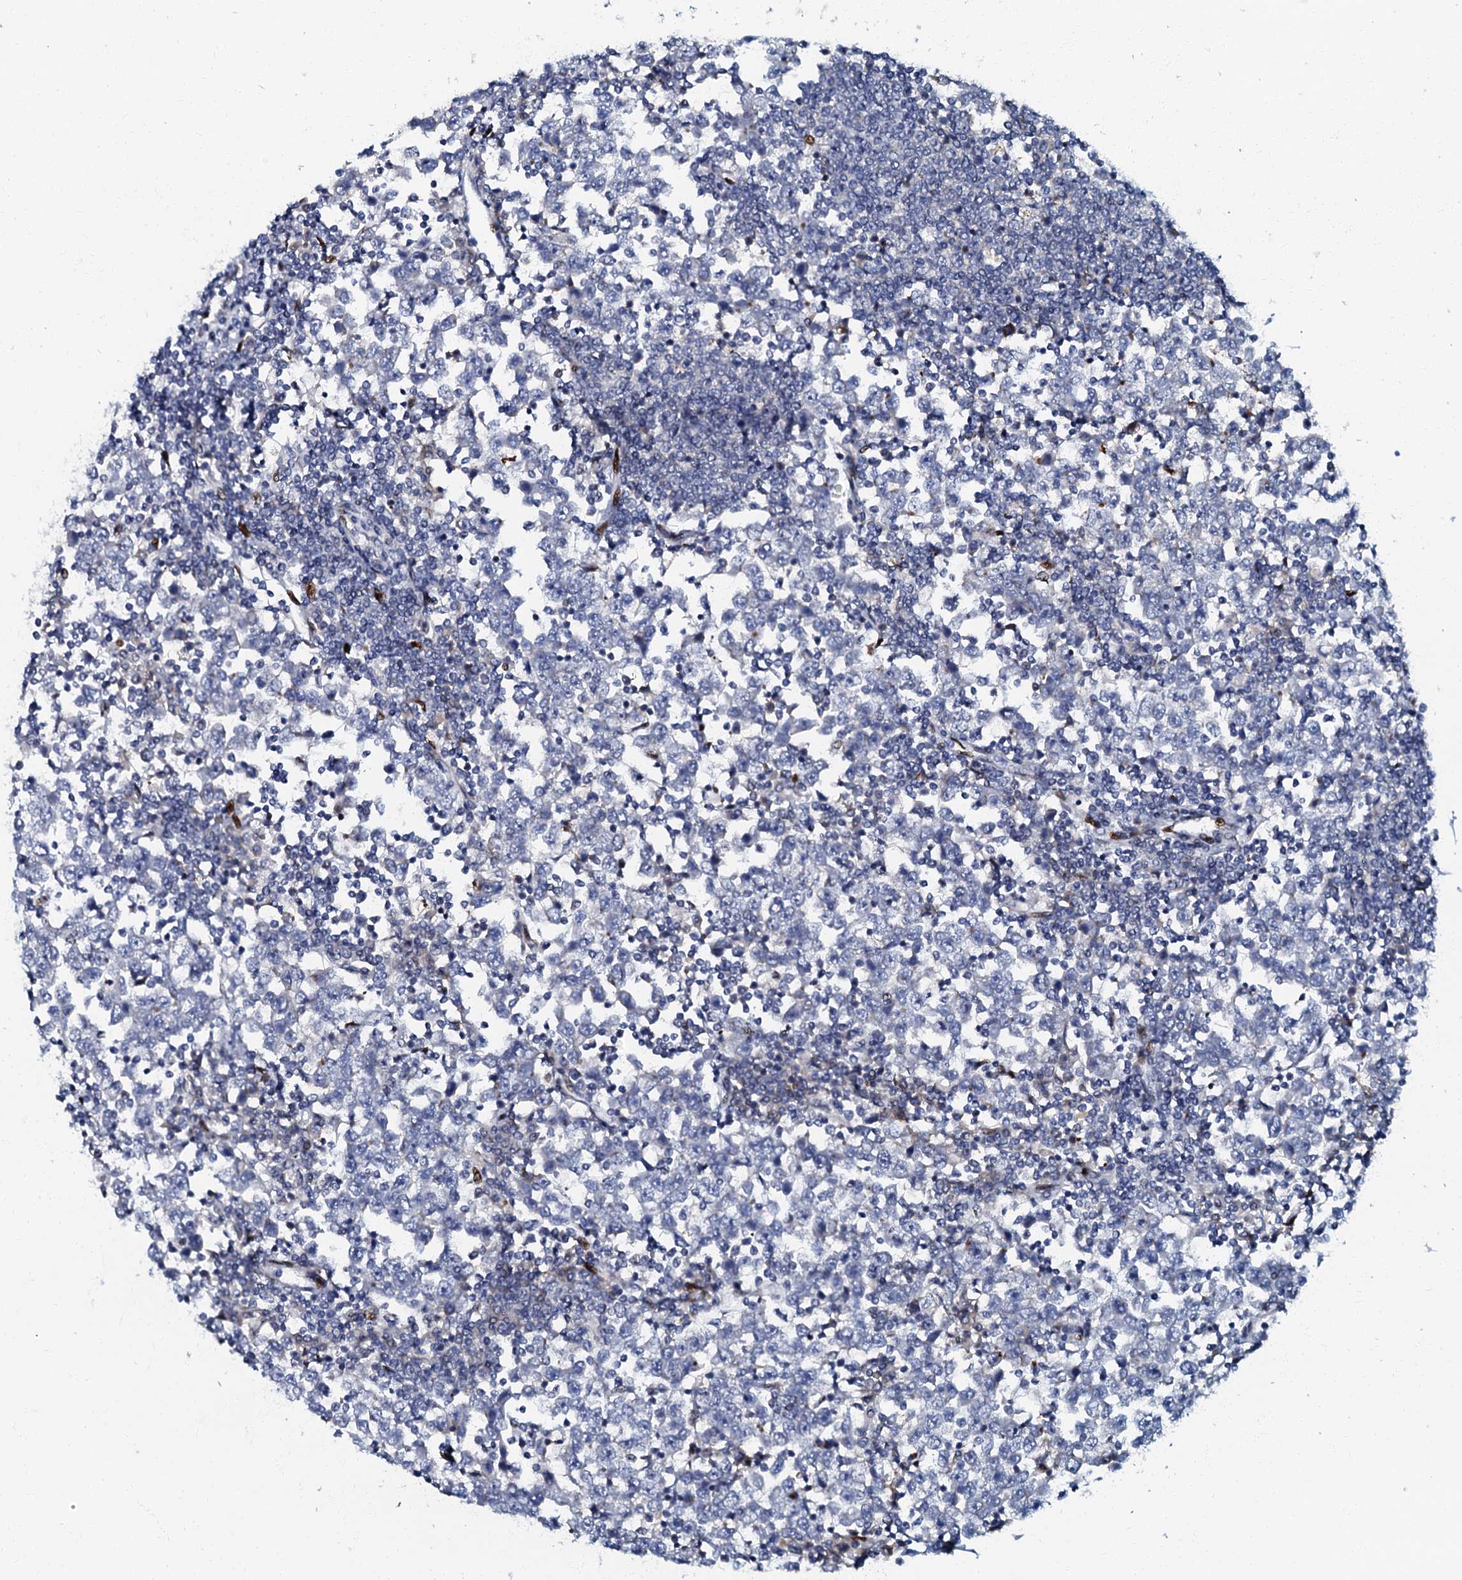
{"staining": {"intensity": "negative", "quantity": "none", "location": "none"}, "tissue": "testis cancer", "cell_type": "Tumor cells", "image_type": "cancer", "snomed": [{"axis": "morphology", "description": "Seminoma, NOS"}, {"axis": "topography", "description": "Testis"}], "caption": "The image demonstrates no staining of tumor cells in testis cancer (seminoma). (DAB (3,3'-diaminobenzidine) immunohistochemistry (IHC) with hematoxylin counter stain).", "gene": "MFSD5", "patient": {"sex": "male", "age": 65}}